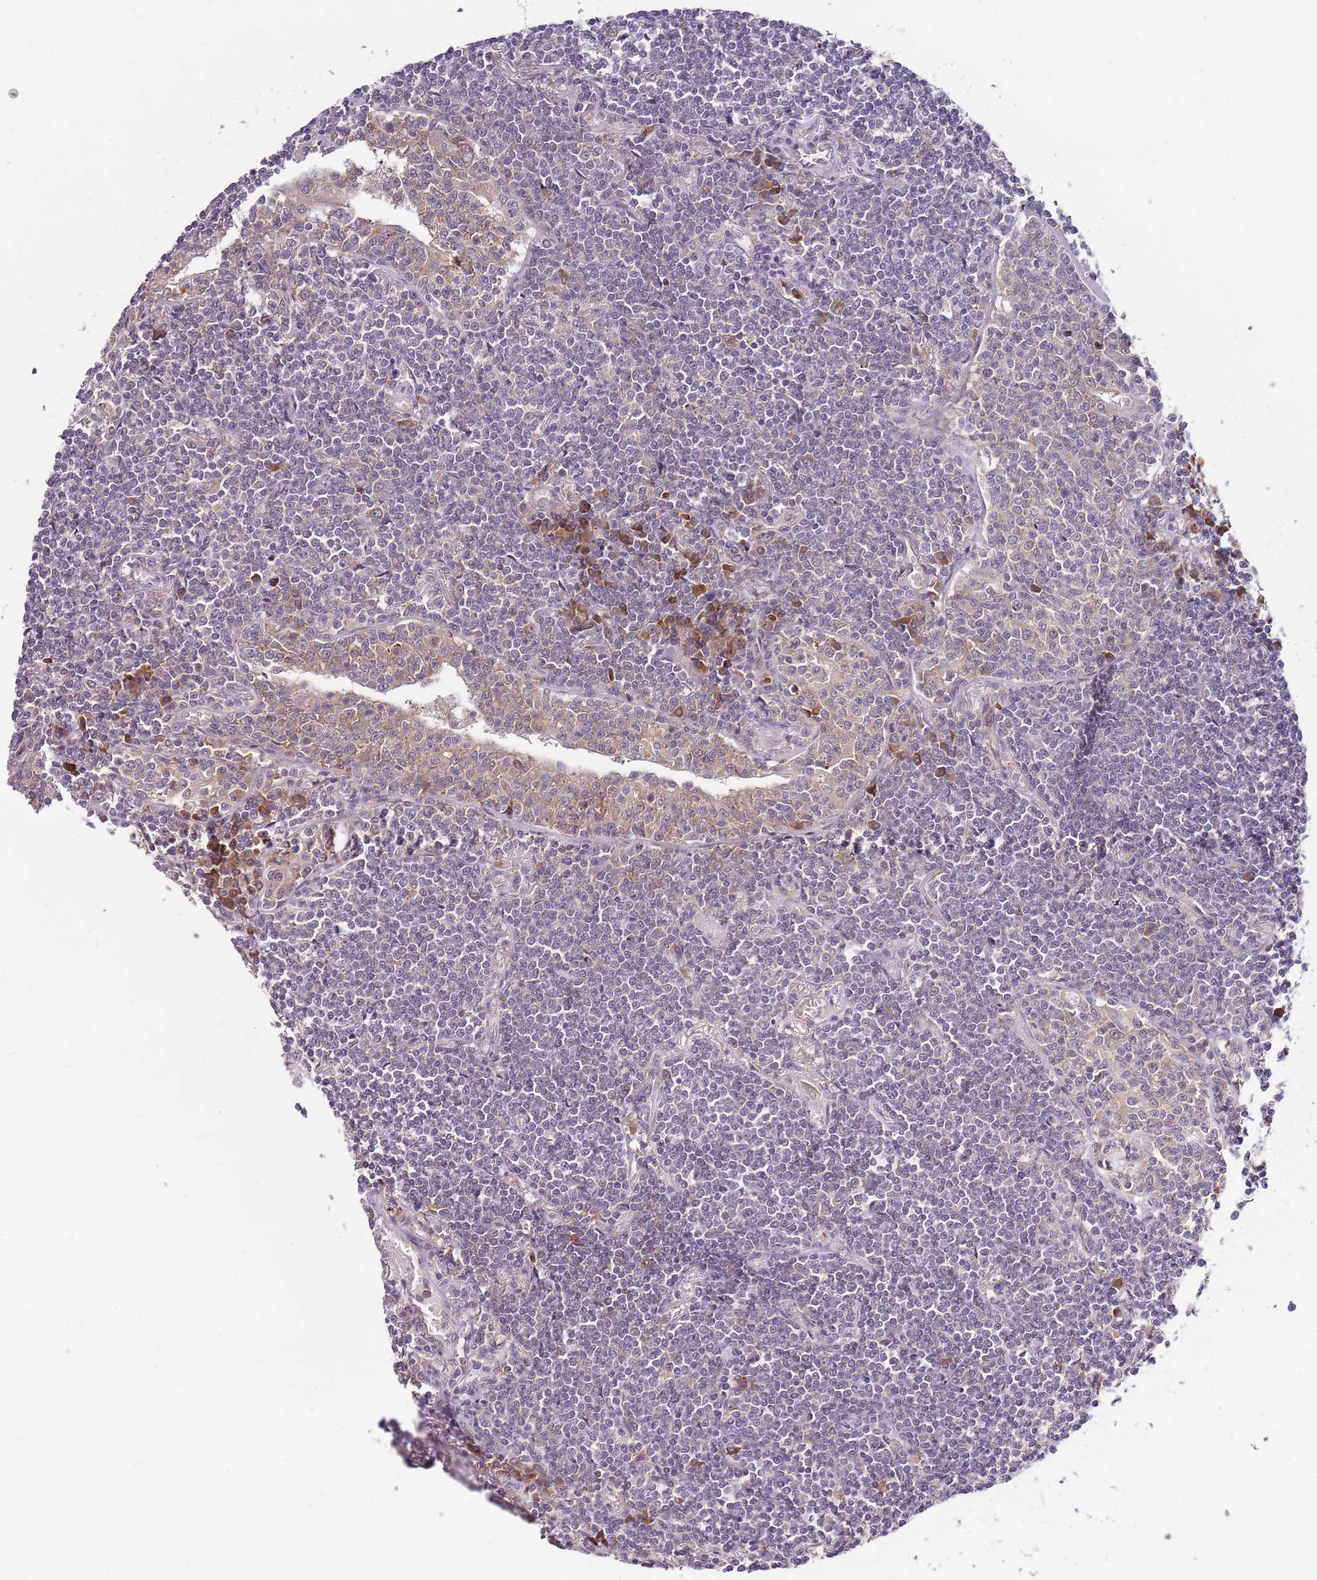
{"staining": {"intensity": "negative", "quantity": "none", "location": "none"}, "tissue": "lymphoma", "cell_type": "Tumor cells", "image_type": "cancer", "snomed": [{"axis": "morphology", "description": "Malignant lymphoma, non-Hodgkin's type, Low grade"}, {"axis": "topography", "description": "Lung"}], "caption": "This is an IHC photomicrograph of human lymphoma. There is no positivity in tumor cells.", "gene": "FBXL22", "patient": {"sex": "female", "age": 71}}